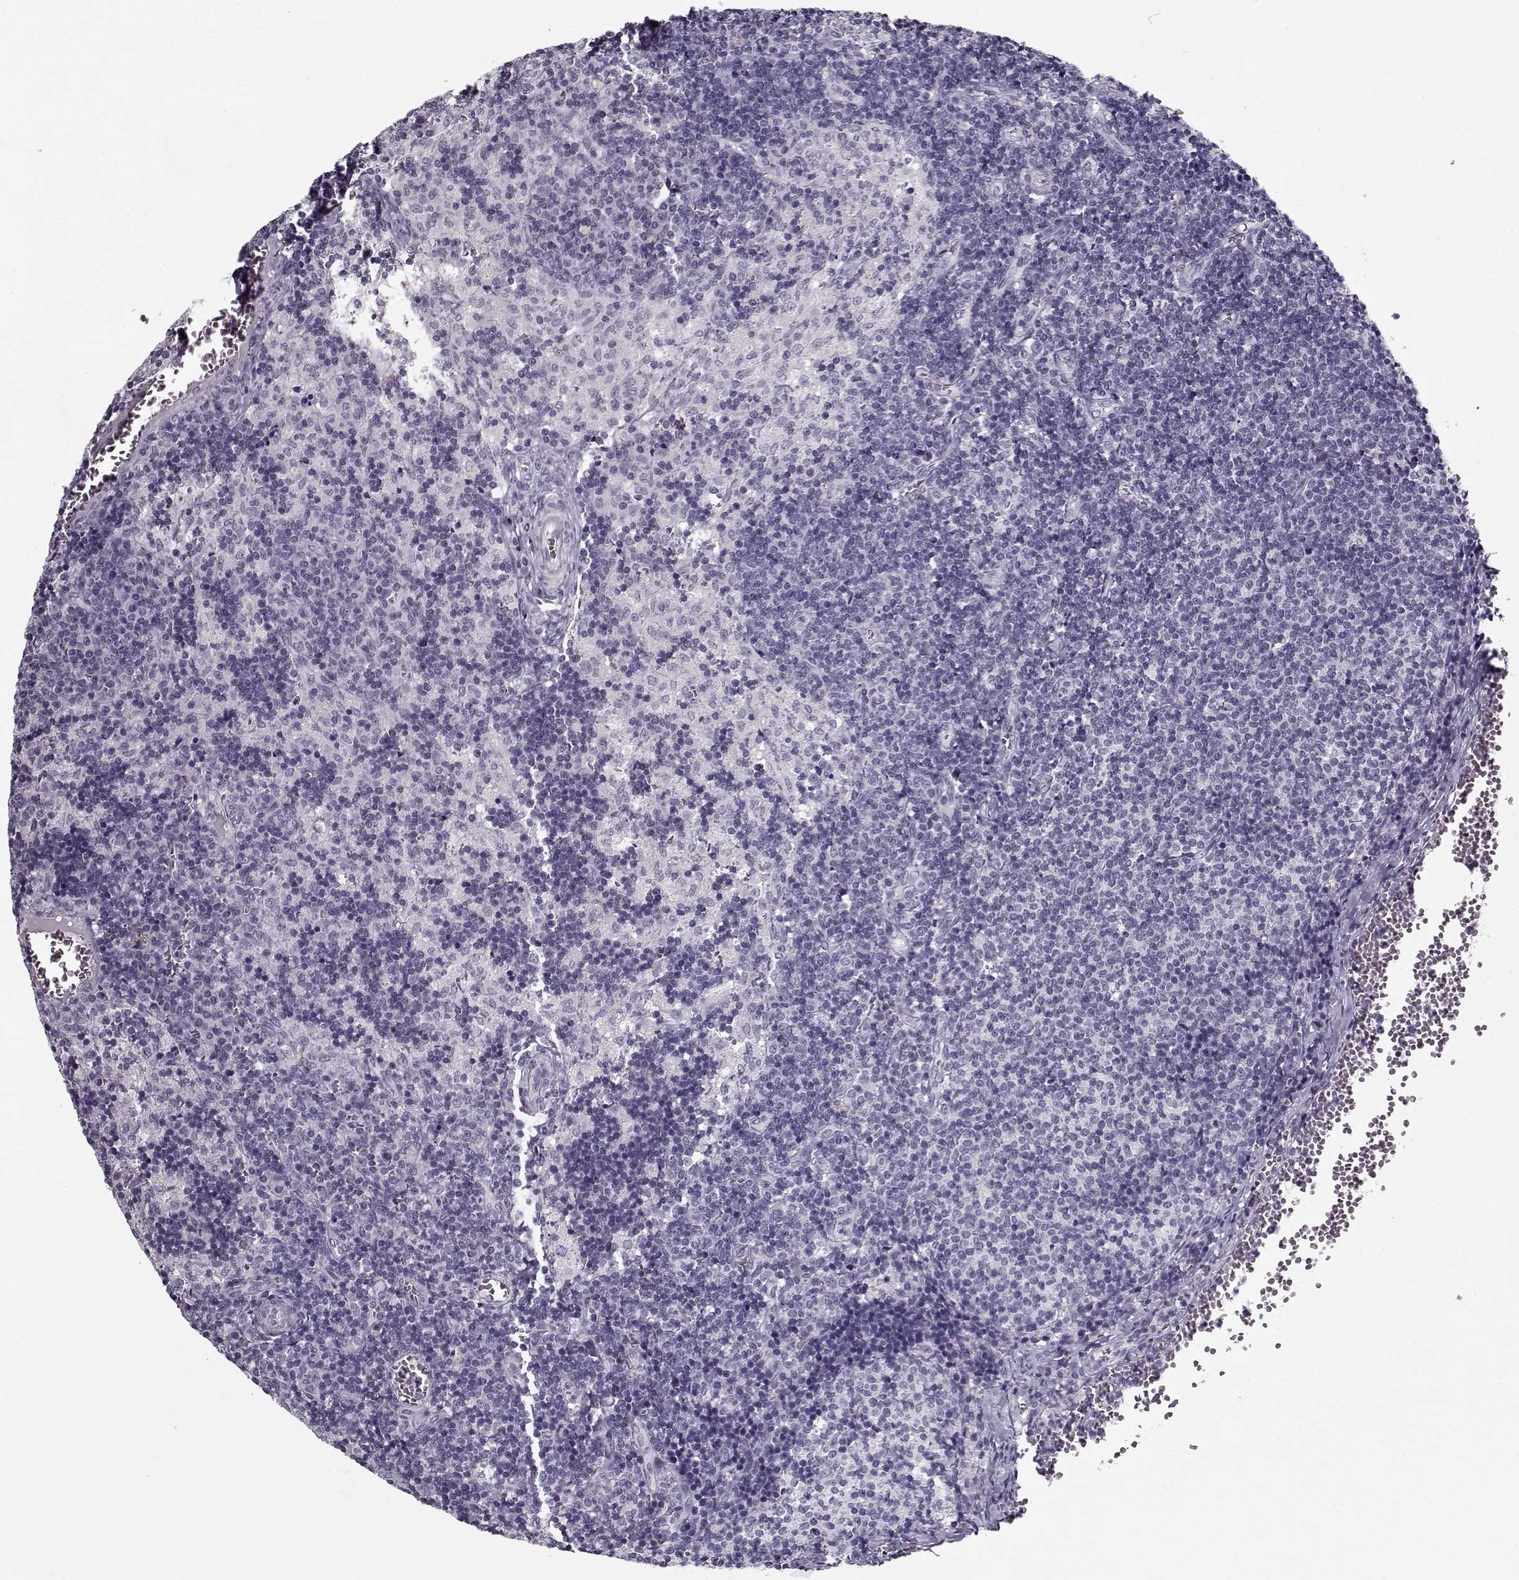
{"staining": {"intensity": "negative", "quantity": "none", "location": "none"}, "tissue": "lymph node", "cell_type": "Germinal center cells", "image_type": "normal", "snomed": [{"axis": "morphology", "description": "Normal tissue, NOS"}, {"axis": "topography", "description": "Lymph node"}], "caption": "Immunohistochemical staining of benign lymph node exhibits no significant positivity in germinal center cells. (DAB immunohistochemistry, high magnification).", "gene": "RNF32", "patient": {"sex": "female", "age": 50}}